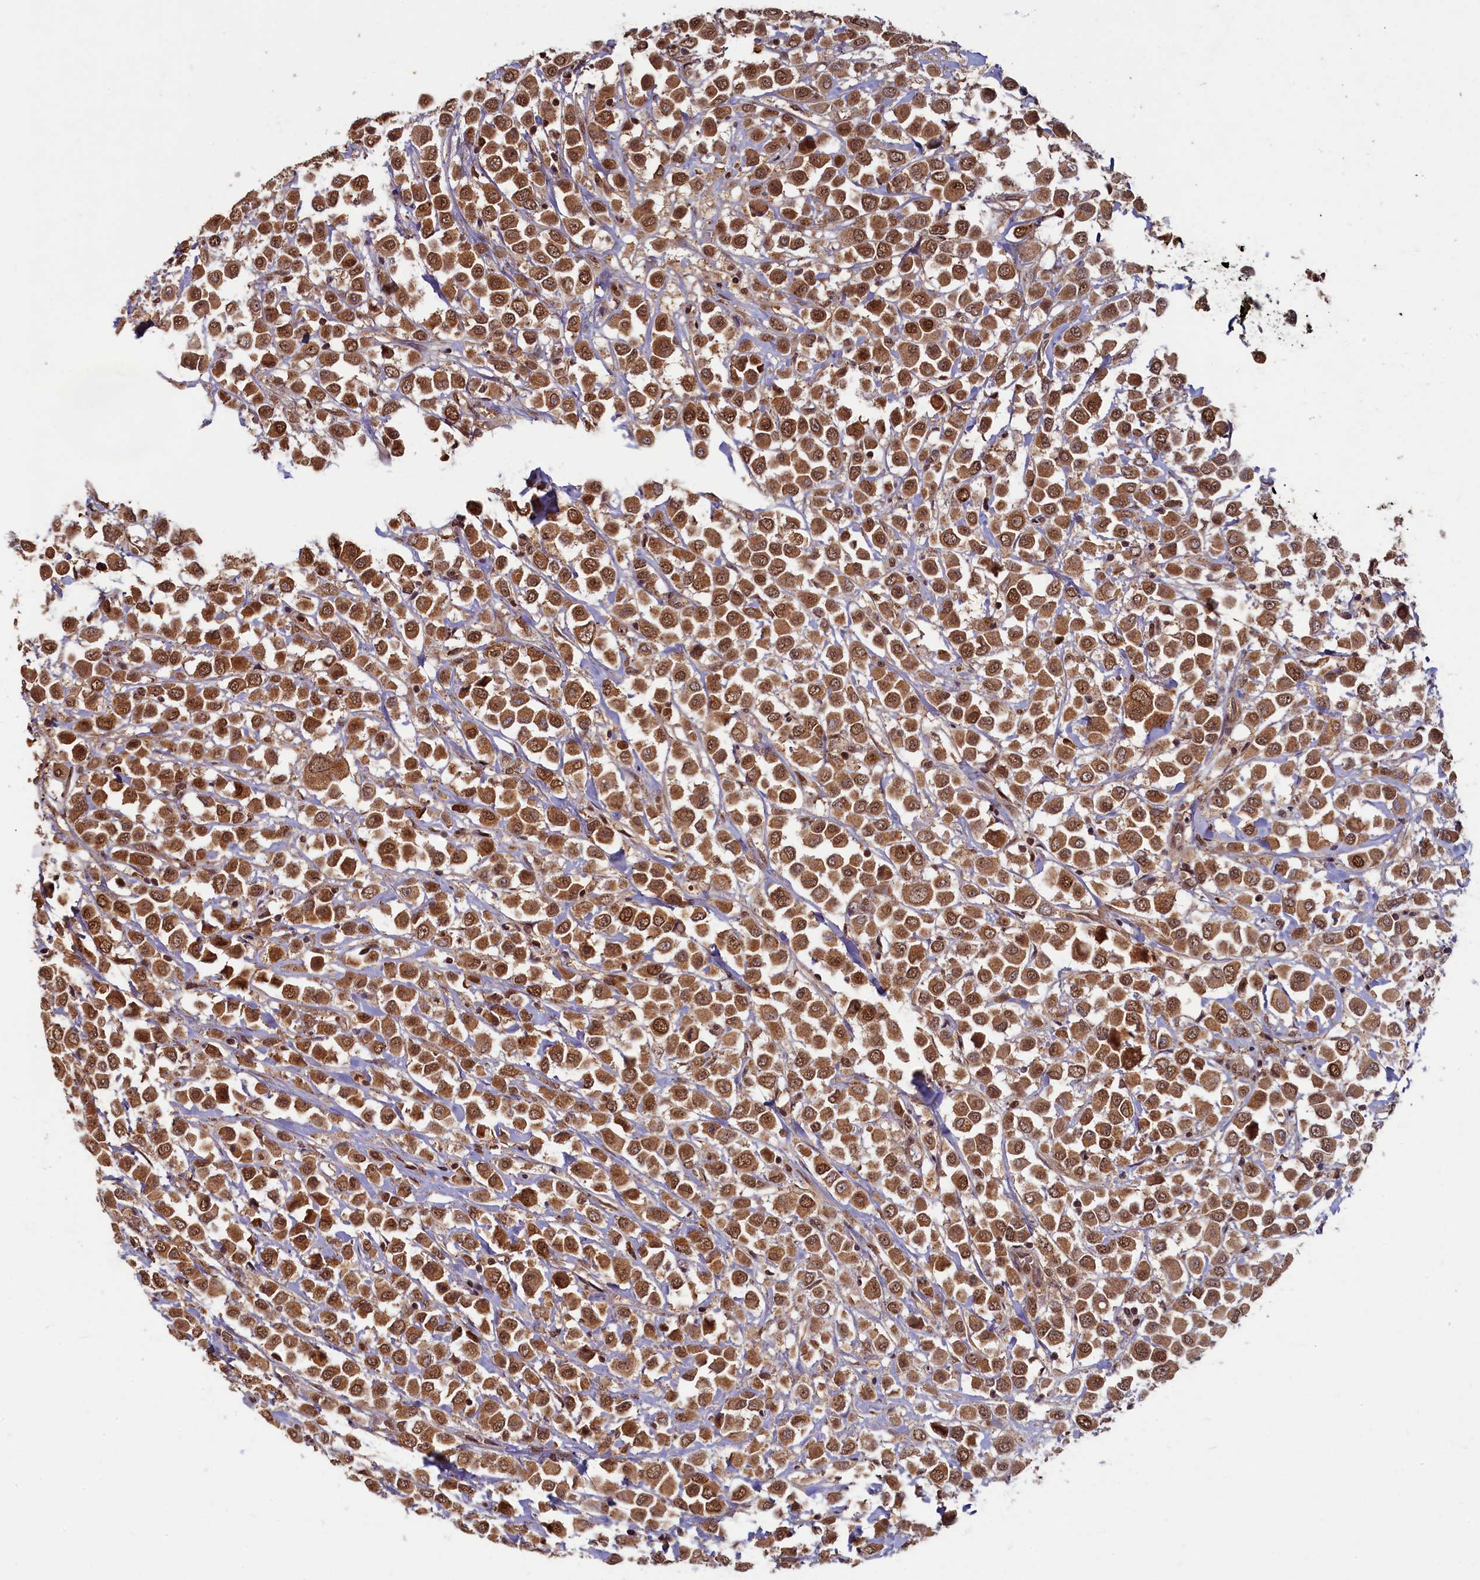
{"staining": {"intensity": "moderate", "quantity": ">75%", "location": "cytoplasmic/membranous,nuclear"}, "tissue": "breast cancer", "cell_type": "Tumor cells", "image_type": "cancer", "snomed": [{"axis": "morphology", "description": "Duct carcinoma"}, {"axis": "topography", "description": "Breast"}], "caption": "Immunohistochemistry of human breast cancer (invasive ductal carcinoma) shows medium levels of moderate cytoplasmic/membranous and nuclear staining in about >75% of tumor cells.", "gene": "BRCA1", "patient": {"sex": "female", "age": 61}}